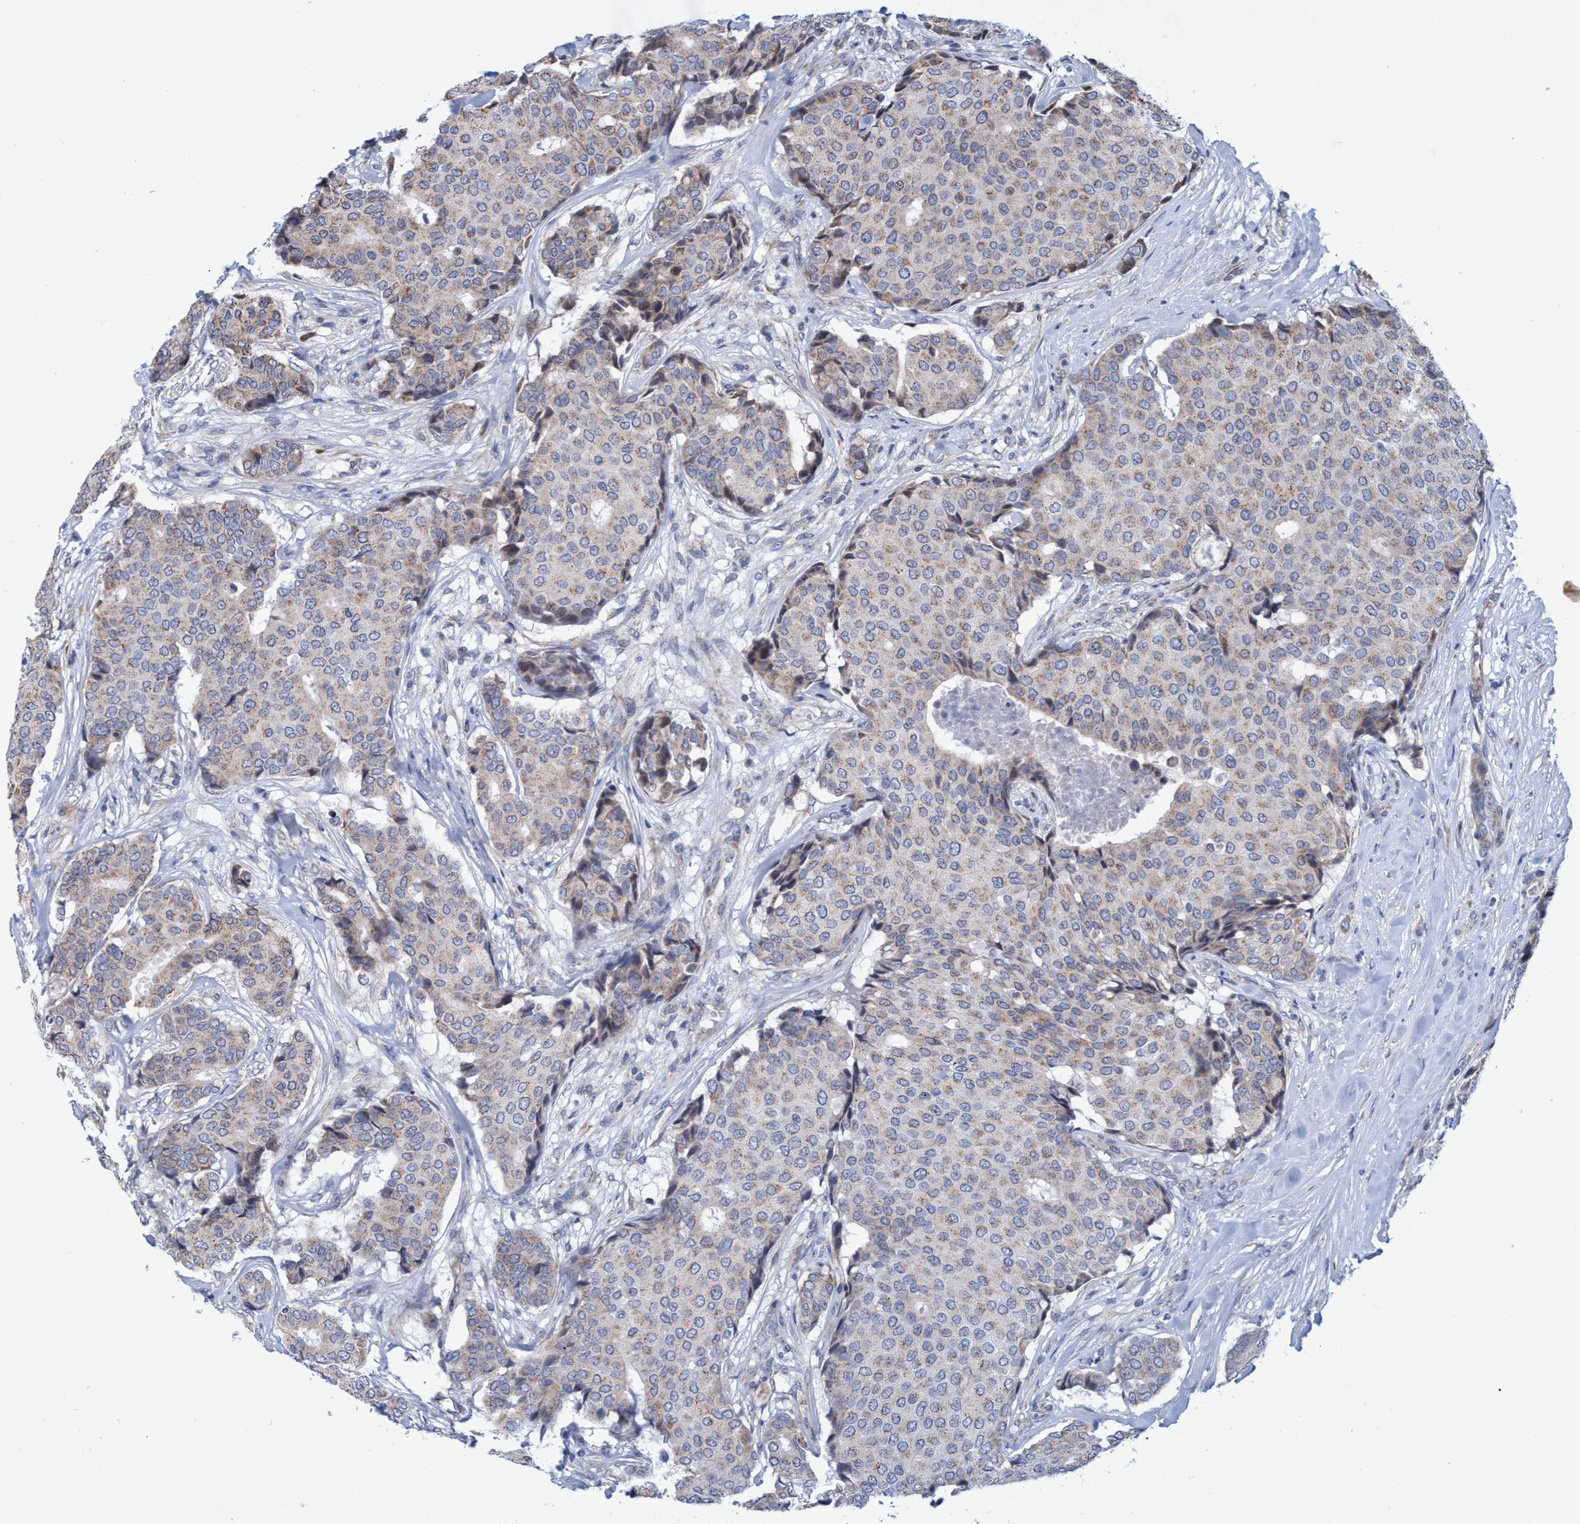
{"staining": {"intensity": "weak", "quantity": "25%-75%", "location": "cytoplasmic/membranous"}, "tissue": "breast cancer", "cell_type": "Tumor cells", "image_type": "cancer", "snomed": [{"axis": "morphology", "description": "Duct carcinoma"}, {"axis": "topography", "description": "Breast"}], "caption": "Weak cytoplasmic/membranous positivity is appreciated in approximately 25%-75% of tumor cells in breast cancer. (Brightfield microscopy of DAB IHC at high magnification).", "gene": "NAT16", "patient": {"sex": "female", "age": 75}}